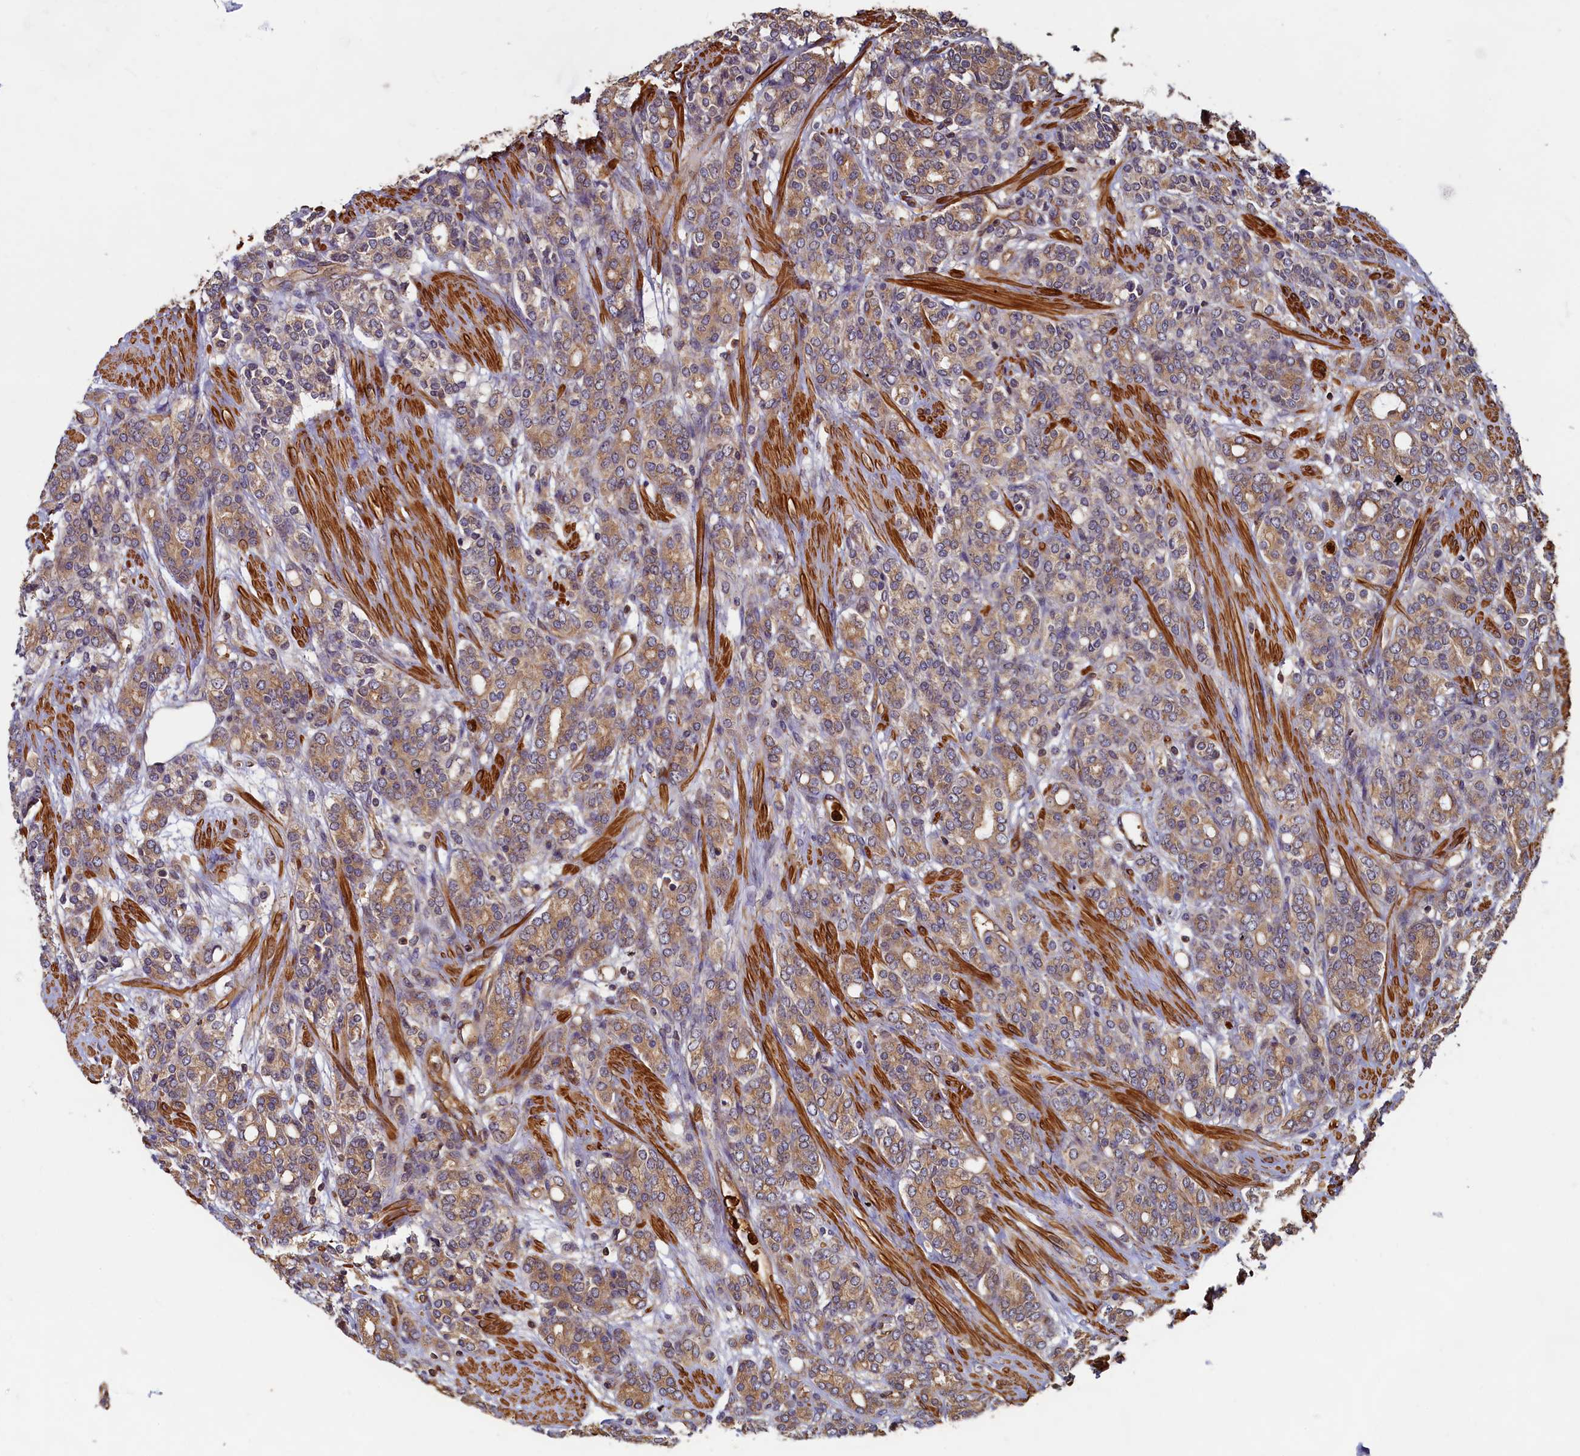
{"staining": {"intensity": "moderate", "quantity": ">75%", "location": "cytoplasmic/membranous"}, "tissue": "prostate cancer", "cell_type": "Tumor cells", "image_type": "cancer", "snomed": [{"axis": "morphology", "description": "Adenocarcinoma, High grade"}, {"axis": "topography", "description": "Prostate"}], "caption": "Brown immunohistochemical staining in human prostate cancer (high-grade adenocarcinoma) shows moderate cytoplasmic/membranous expression in about >75% of tumor cells. Nuclei are stained in blue.", "gene": "CCDC102B", "patient": {"sex": "male", "age": 62}}